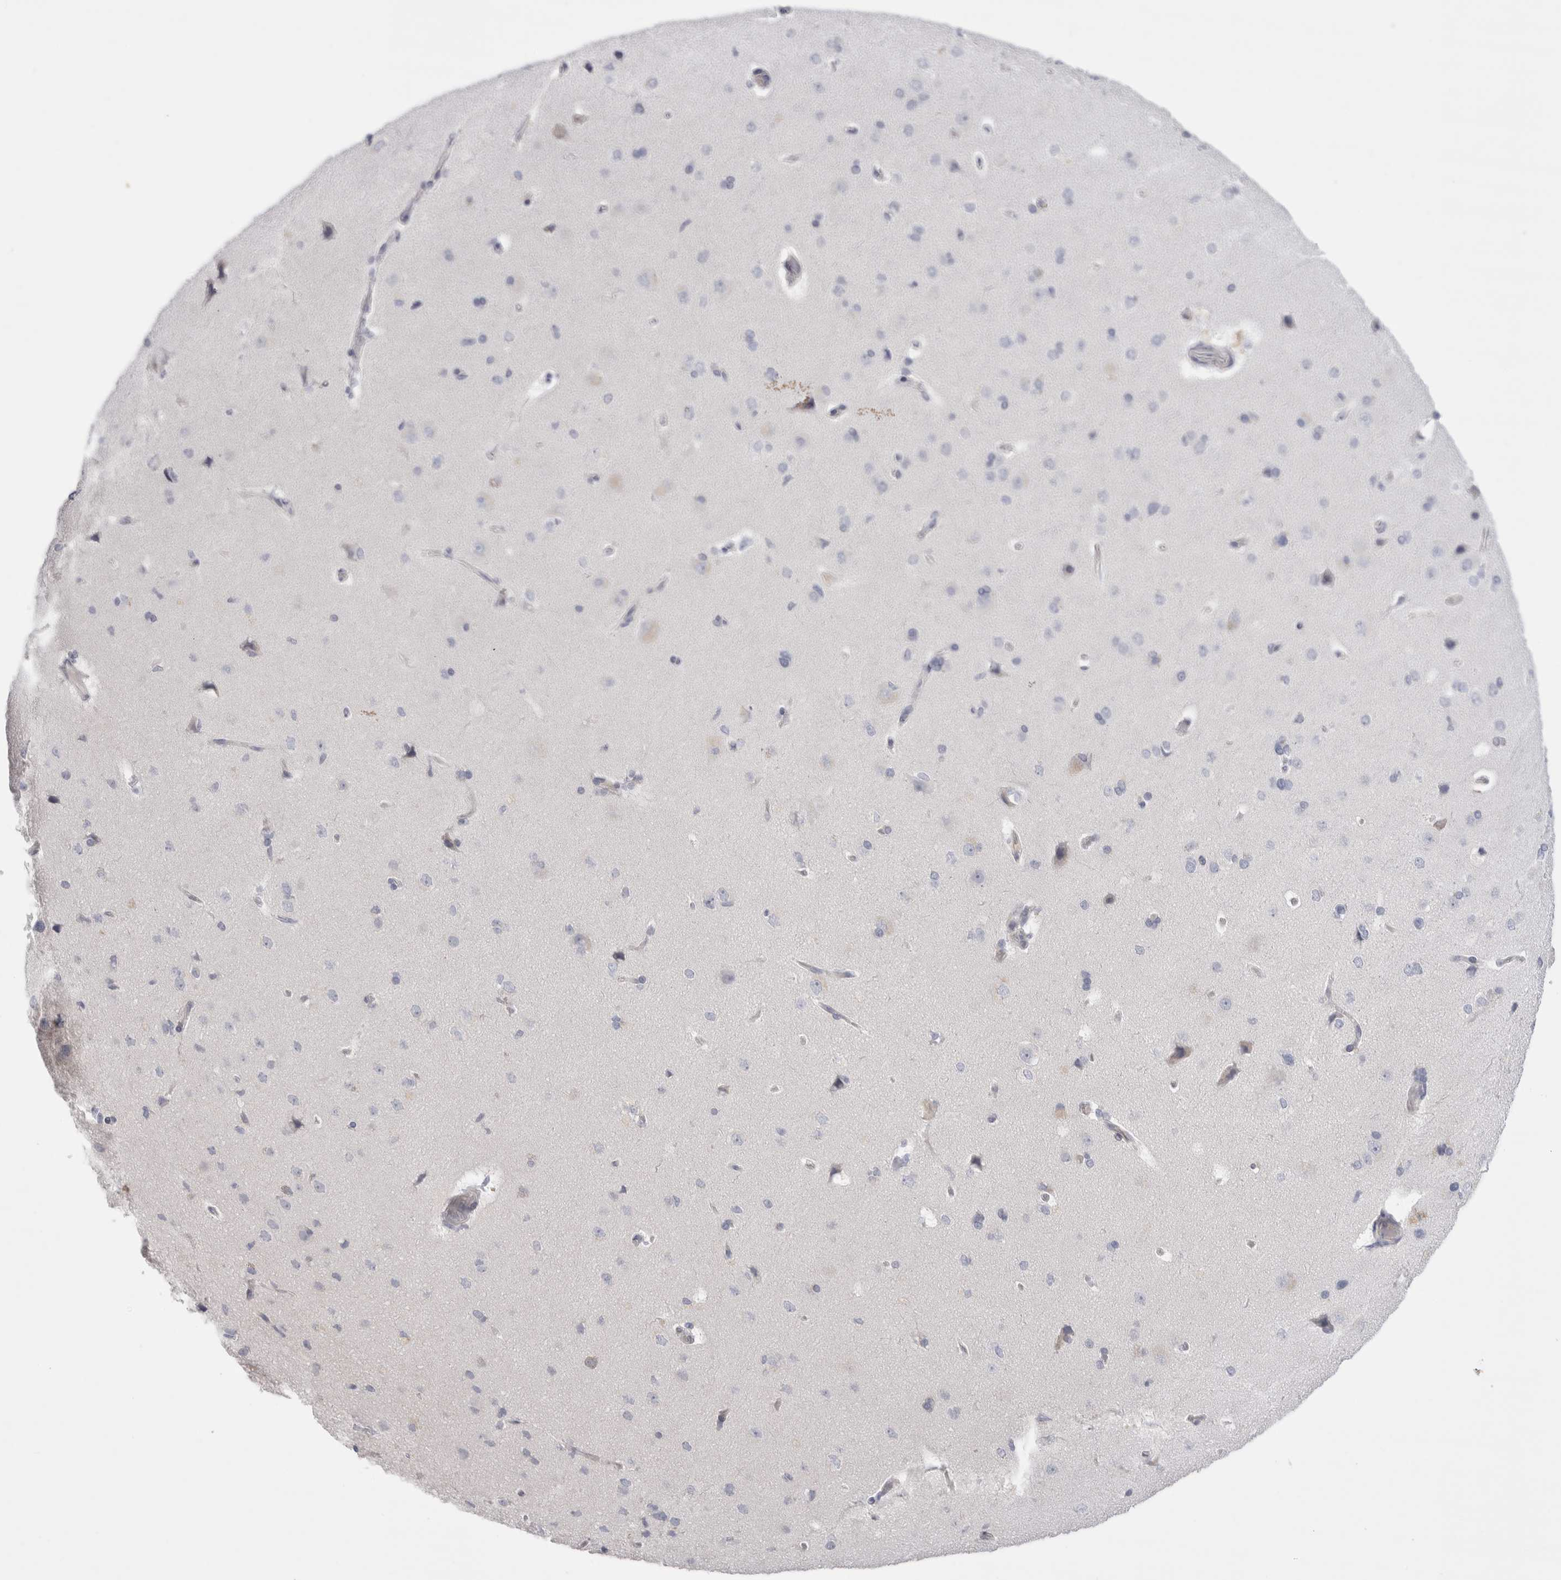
{"staining": {"intensity": "negative", "quantity": "none", "location": "none"}, "tissue": "cerebral cortex", "cell_type": "Endothelial cells", "image_type": "normal", "snomed": [{"axis": "morphology", "description": "Normal tissue, NOS"}, {"axis": "topography", "description": "Cerebral cortex"}], "caption": "This photomicrograph is of benign cerebral cortex stained with immunohistochemistry (IHC) to label a protein in brown with the nuclei are counter-stained blue. There is no staining in endothelial cells. (Brightfield microscopy of DAB (3,3'-diaminobenzidine) immunohistochemistry at high magnification).", "gene": "VANGL1", "patient": {"sex": "male", "age": 62}}